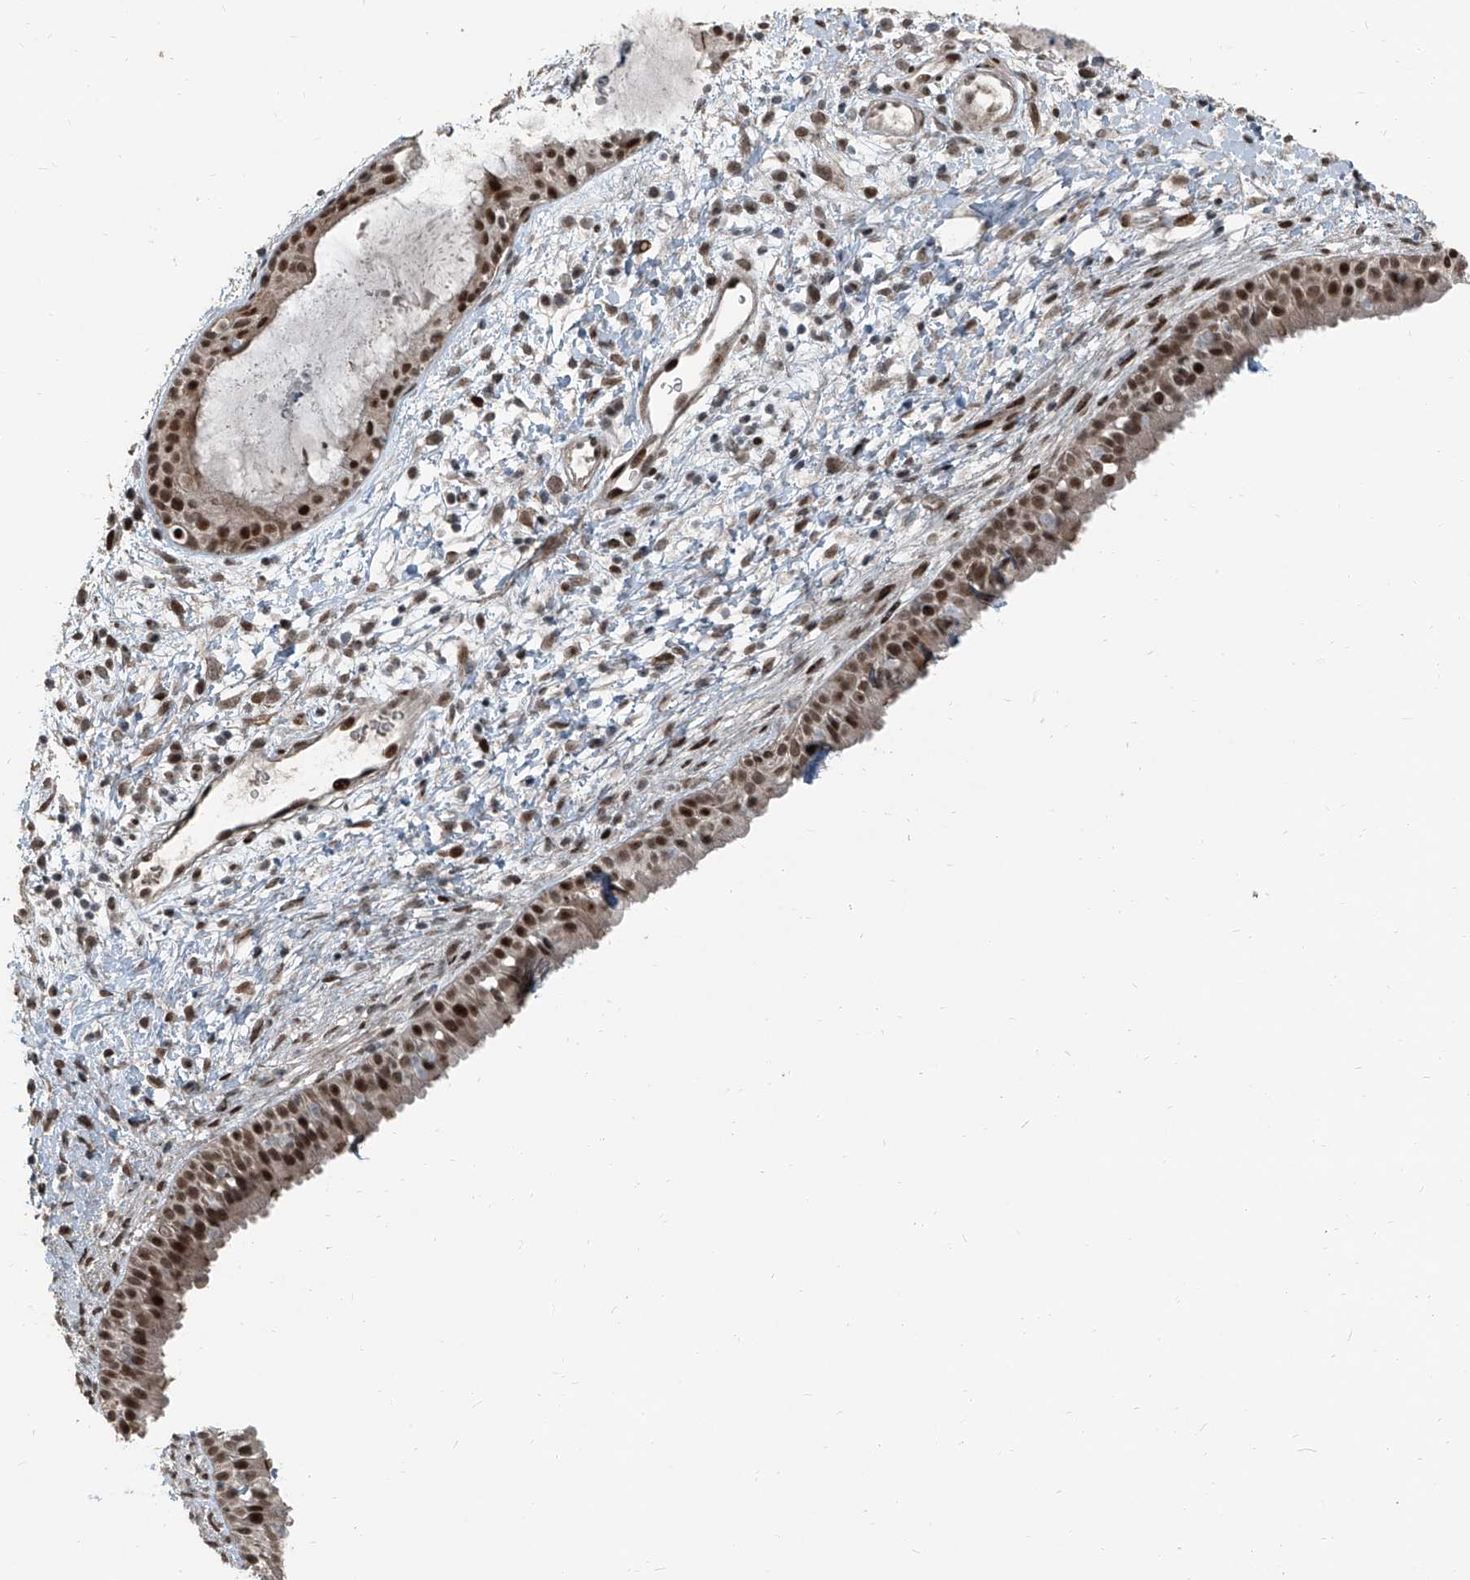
{"staining": {"intensity": "moderate", "quantity": ">75%", "location": "cytoplasmic/membranous,nuclear"}, "tissue": "nasopharynx", "cell_type": "Respiratory epithelial cells", "image_type": "normal", "snomed": [{"axis": "morphology", "description": "Normal tissue, NOS"}, {"axis": "topography", "description": "Nasopharynx"}], "caption": "Immunohistochemistry micrograph of unremarkable nasopharynx: human nasopharynx stained using immunohistochemistry (IHC) demonstrates medium levels of moderate protein expression localized specifically in the cytoplasmic/membranous,nuclear of respiratory epithelial cells, appearing as a cytoplasmic/membranous,nuclear brown color.", "gene": "ZNF570", "patient": {"sex": "male", "age": 22}}